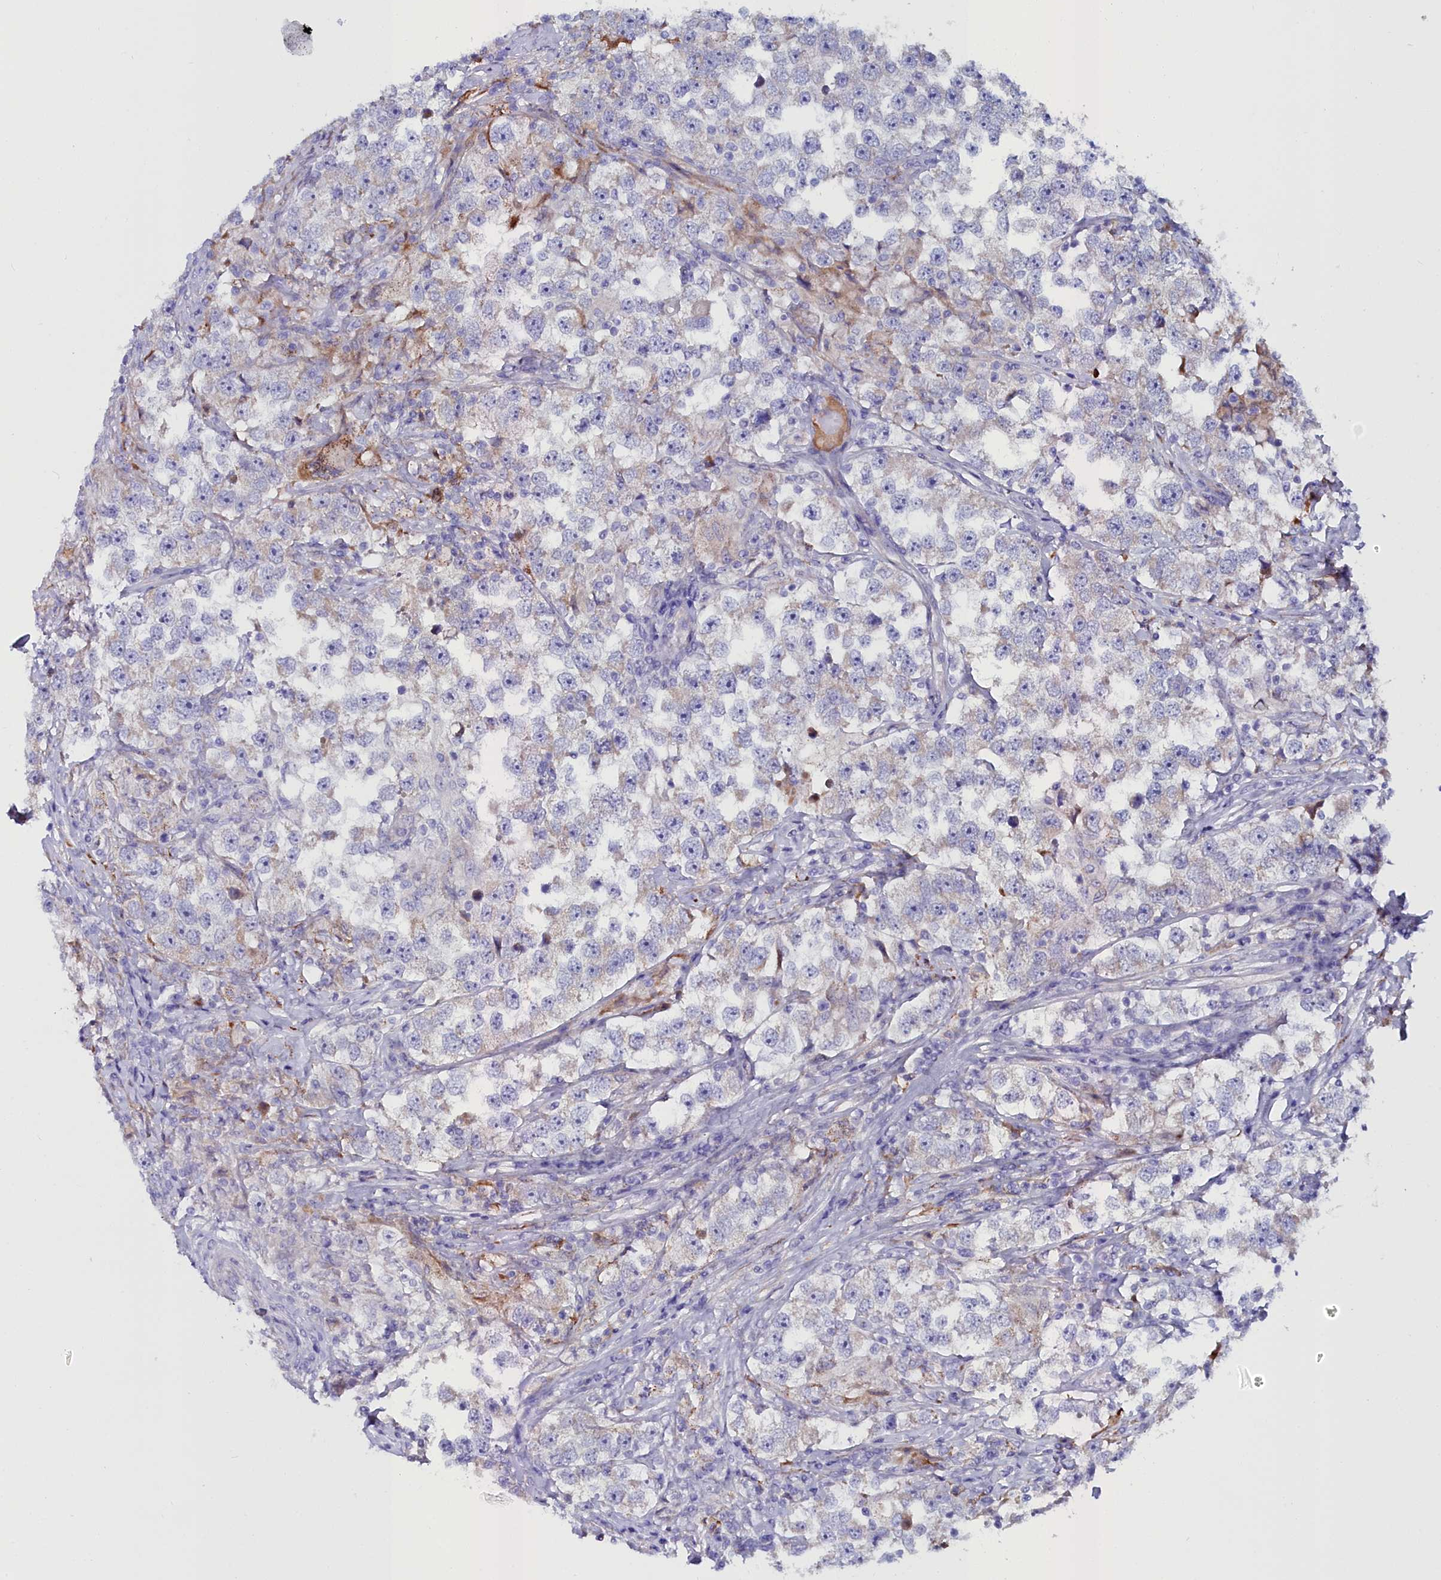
{"staining": {"intensity": "weak", "quantity": "<25%", "location": "cytoplasmic/membranous"}, "tissue": "testis cancer", "cell_type": "Tumor cells", "image_type": "cancer", "snomed": [{"axis": "morphology", "description": "Seminoma, NOS"}, {"axis": "topography", "description": "Testis"}], "caption": "The IHC micrograph has no significant staining in tumor cells of testis cancer tissue. Nuclei are stained in blue.", "gene": "SLC49A3", "patient": {"sex": "male", "age": 46}}